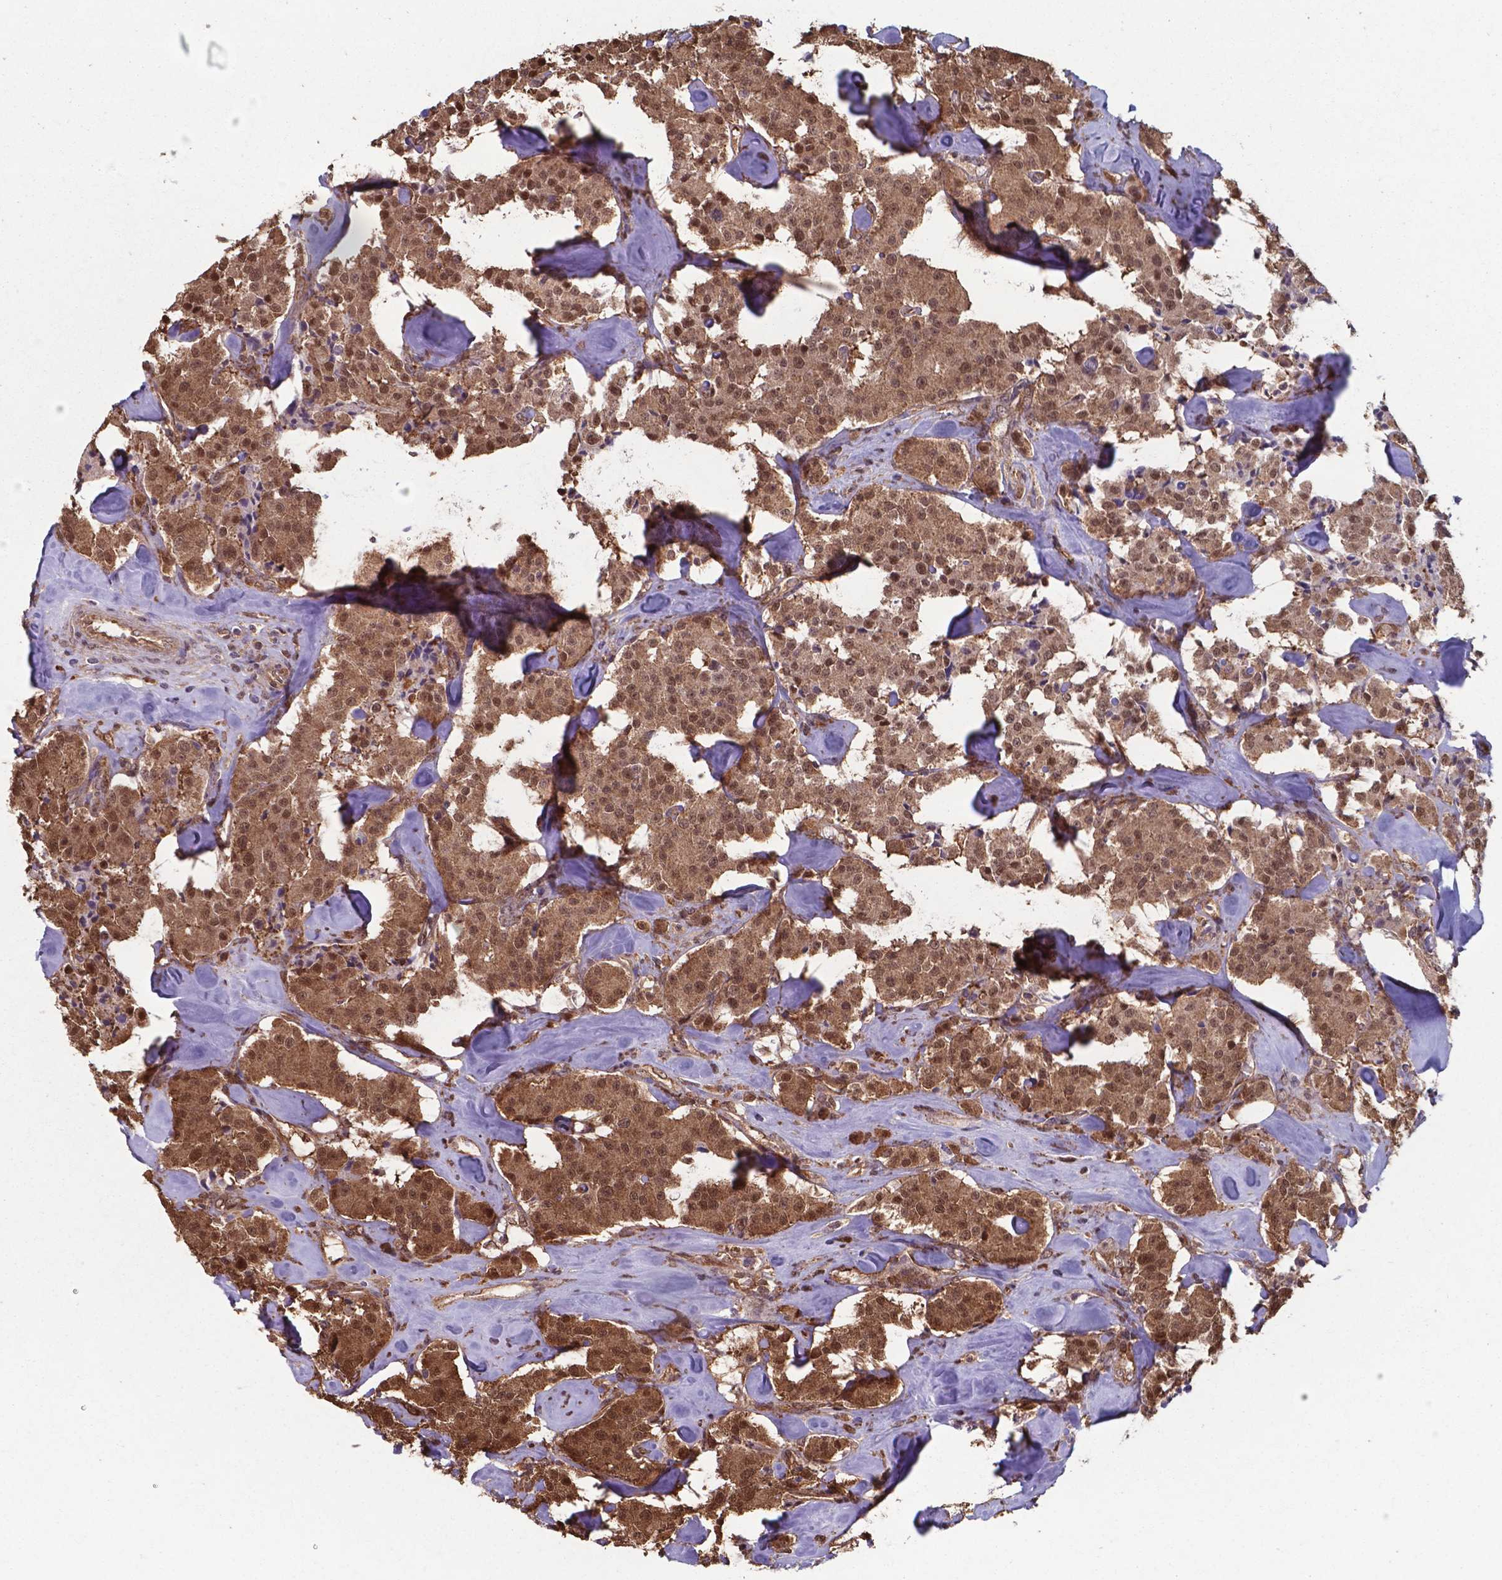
{"staining": {"intensity": "moderate", "quantity": ">75%", "location": "cytoplasmic/membranous,nuclear"}, "tissue": "carcinoid", "cell_type": "Tumor cells", "image_type": "cancer", "snomed": [{"axis": "morphology", "description": "Carcinoid, malignant, NOS"}, {"axis": "topography", "description": "Pancreas"}], "caption": "Protein expression analysis of human malignant carcinoid reveals moderate cytoplasmic/membranous and nuclear staining in about >75% of tumor cells. Ihc stains the protein of interest in brown and the nuclei are stained blue.", "gene": "CHP2", "patient": {"sex": "male", "age": 41}}